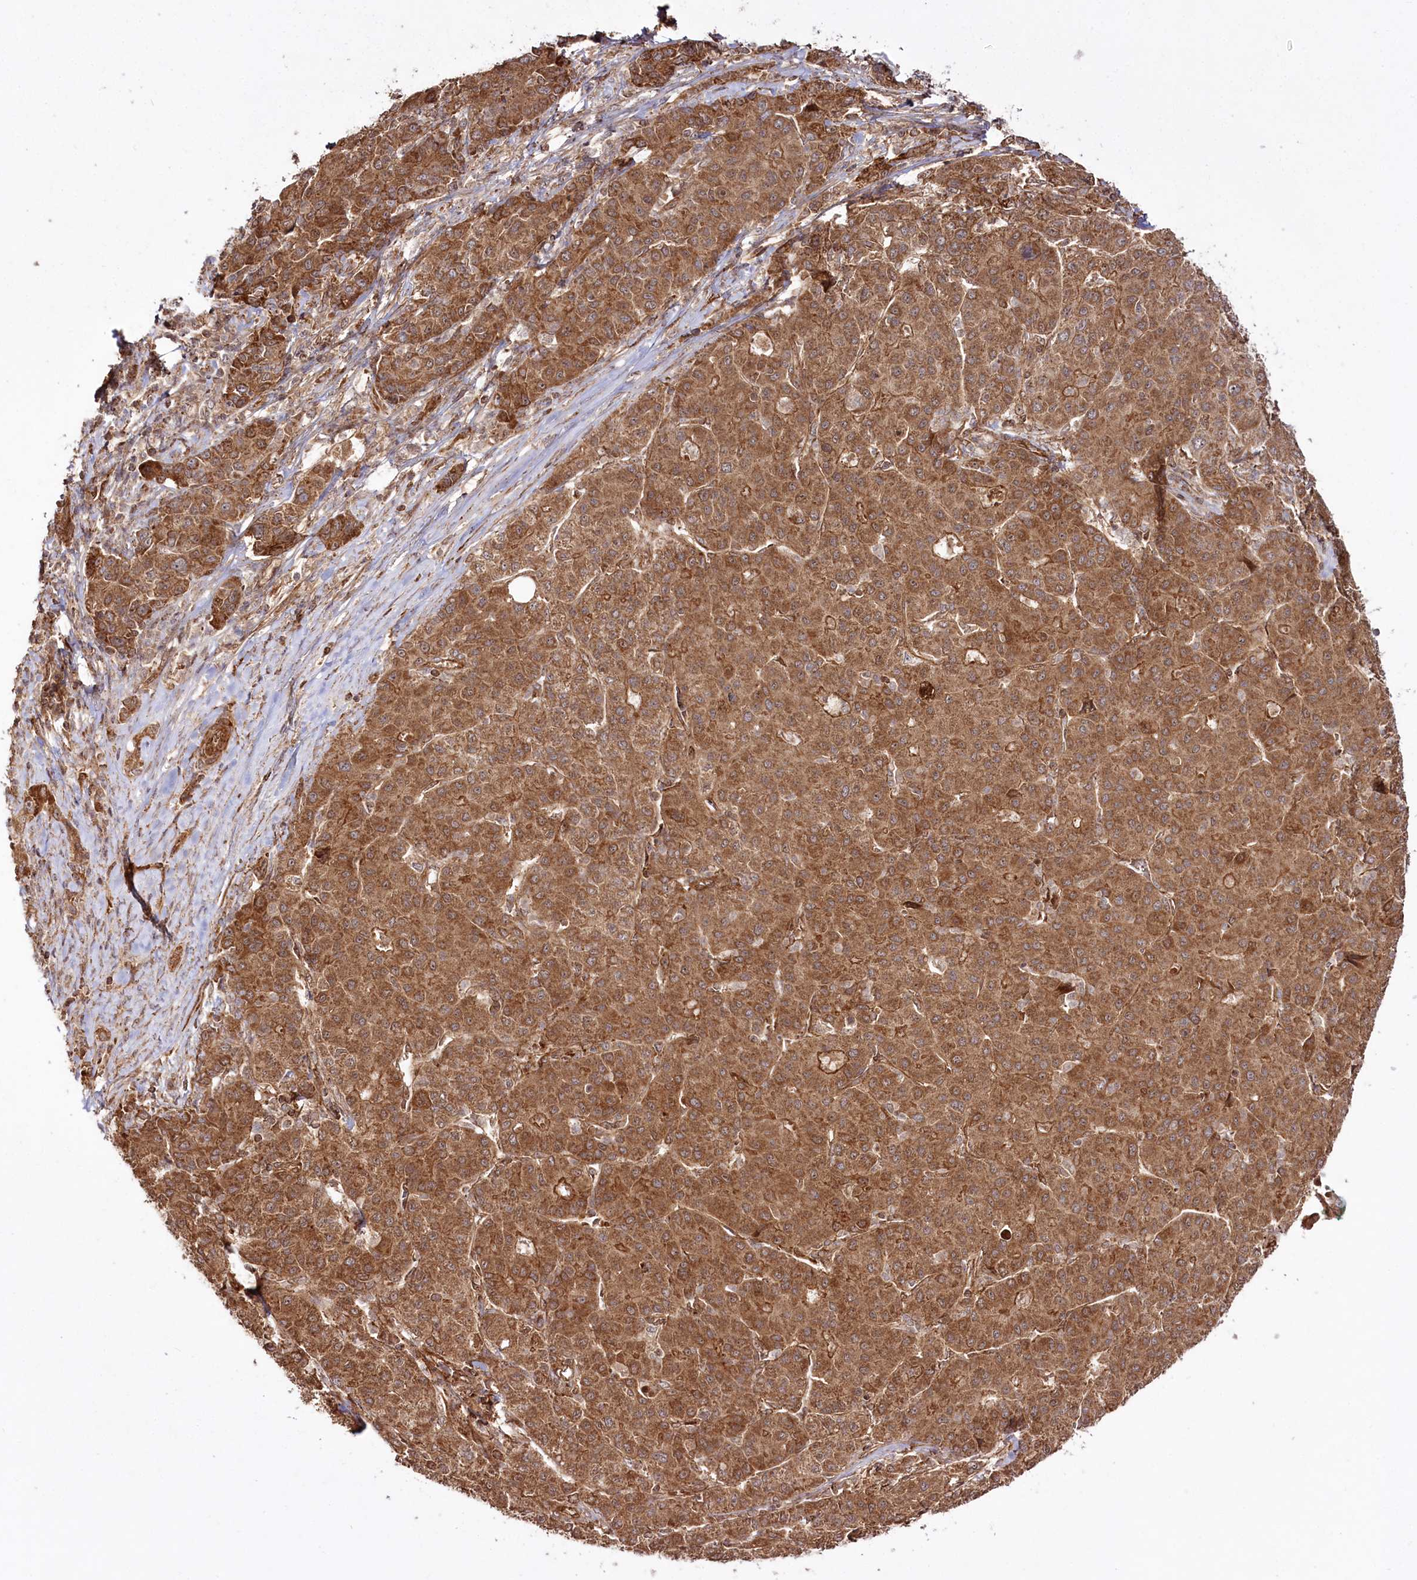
{"staining": {"intensity": "moderate", "quantity": ">75%", "location": "cytoplasmic/membranous"}, "tissue": "liver cancer", "cell_type": "Tumor cells", "image_type": "cancer", "snomed": [{"axis": "morphology", "description": "Carcinoma, Hepatocellular, NOS"}, {"axis": "topography", "description": "Liver"}], "caption": "The image exhibits staining of hepatocellular carcinoma (liver), revealing moderate cytoplasmic/membranous protein positivity (brown color) within tumor cells. (Stains: DAB (3,3'-diaminobenzidine) in brown, nuclei in blue, Microscopy: brightfield microscopy at high magnification).", "gene": "REXO2", "patient": {"sex": "male", "age": 65}}